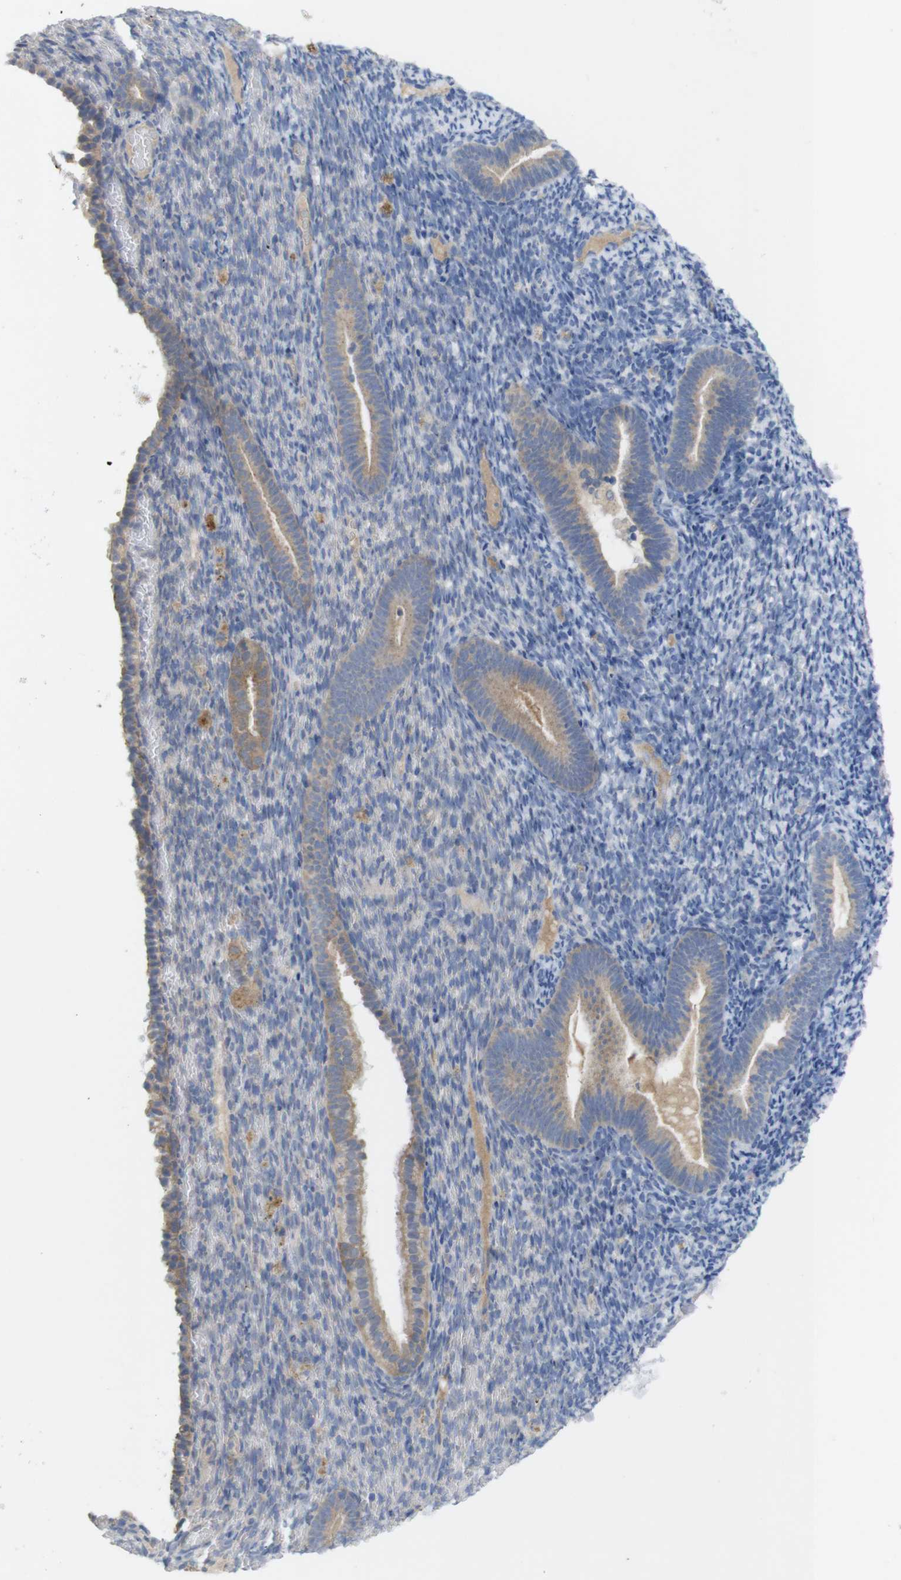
{"staining": {"intensity": "negative", "quantity": "none", "location": "none"}, "tissue": "endometrium", "cell_type": "Cells in endometrial stroma", "image_type": "normal", "snomed": [{"axis": "morphology", "description": "Normal tissue, NOS"}, {"axis": "topography", "description": "Endometrium"}], "caption": "A high-resolution photomicrograph shows IHC staining of normal endometrium, which exhibits no significant staining in cells in endometrial stroma. (DAB (3,3'-diaminobenzidine) IHC, high magnification).", "gene": "BCAR3", "patient": {"sex": "female", "age": 51}}